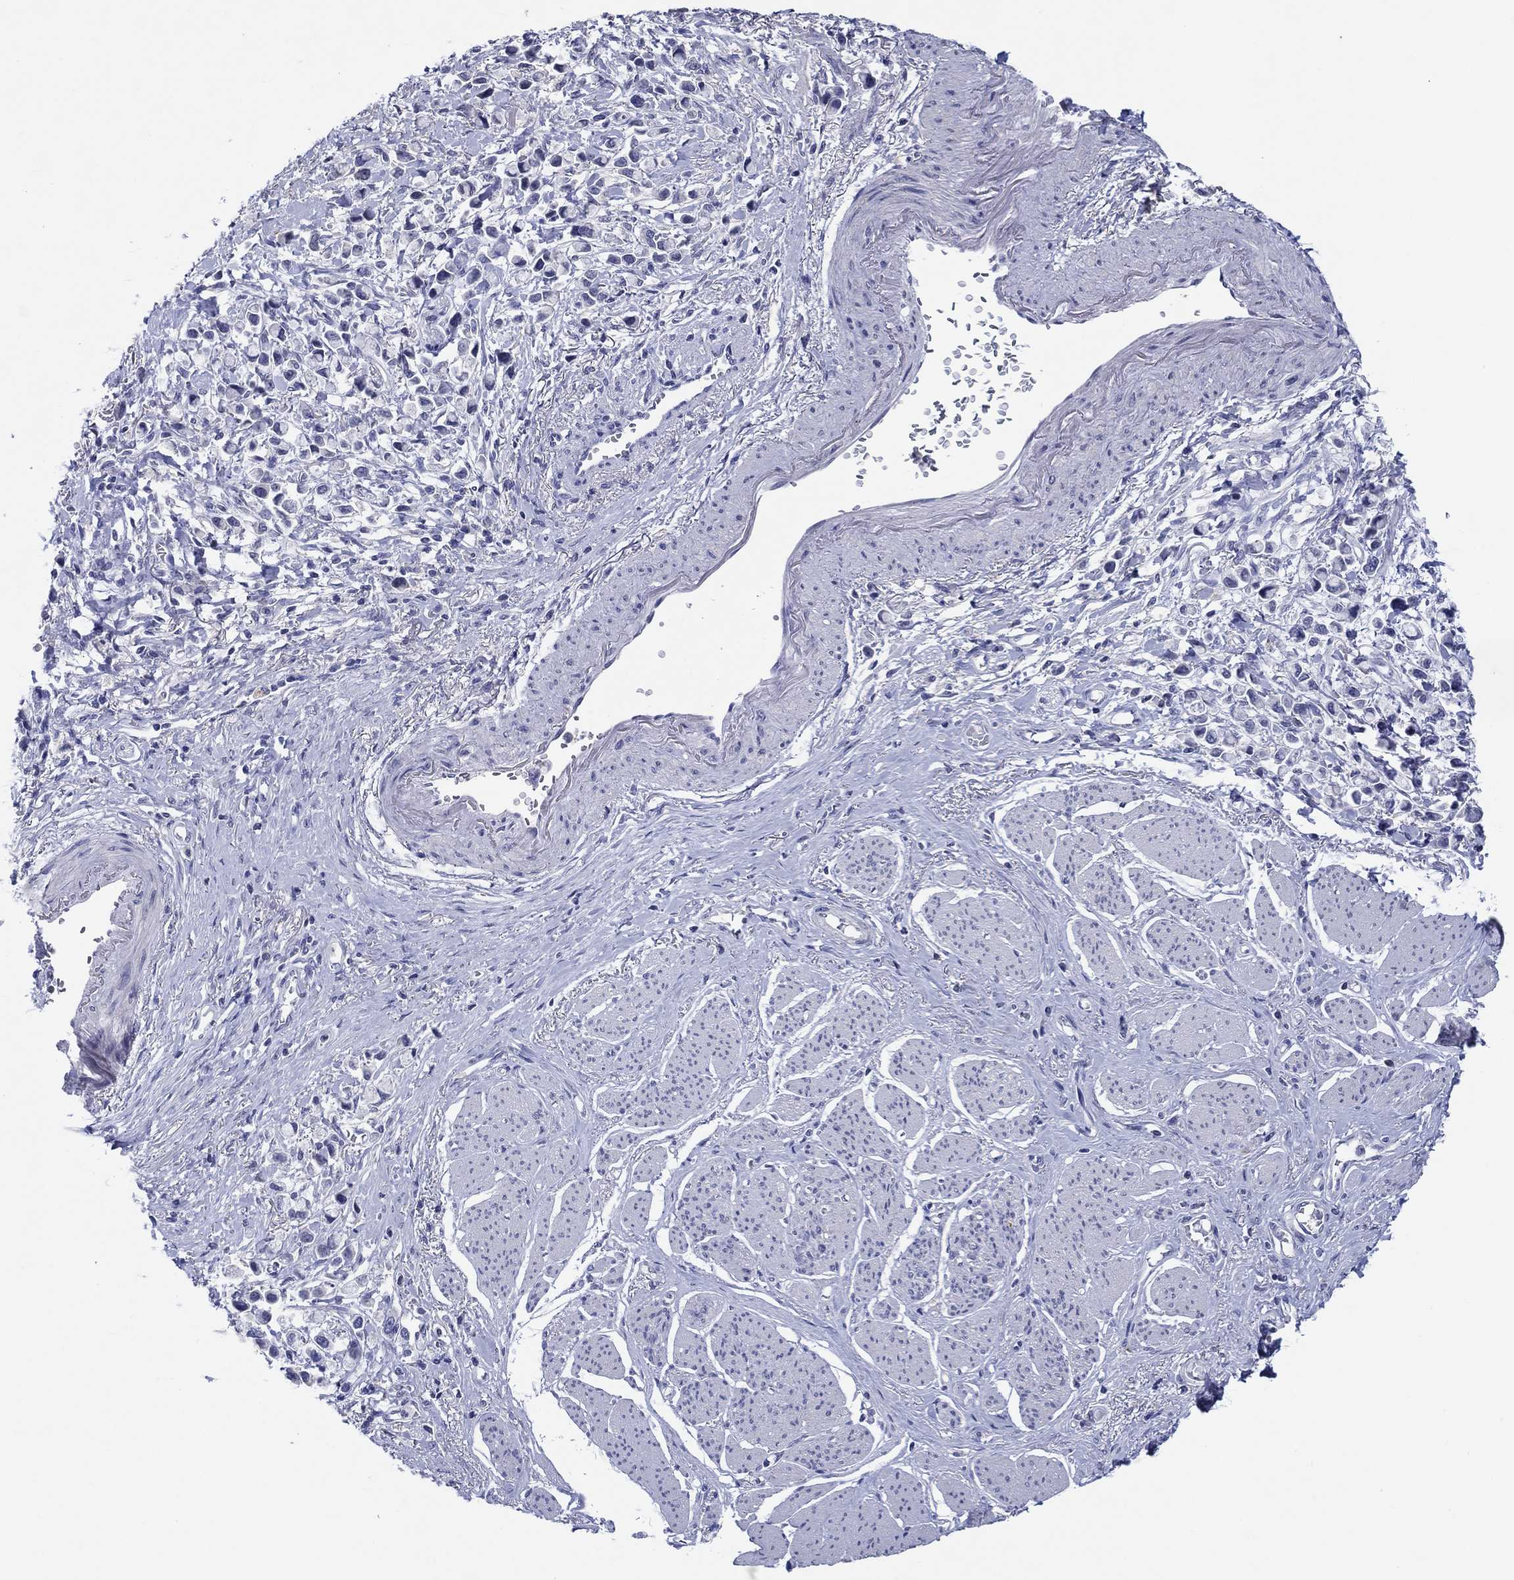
{"staining": {"intensity": "negative", "quantity": "none", "location": "none"}, "tissue": "stomach cancer", "cell_type": "Tumor cells", "image_type": "cancer", "snomed": [{"axis": "morphology", "description": "Adenocarcinoma, NOS"}, {"axis": "topography", "description": "Stomach"}], "caption": "DAB (3,3'-diaminobenzidine) immunohistochemical staining of stomach cancer demonstrates no significant expression in tumor cells.", "gene": "HDC", "patient": {"sex": "female", "age": 81}}